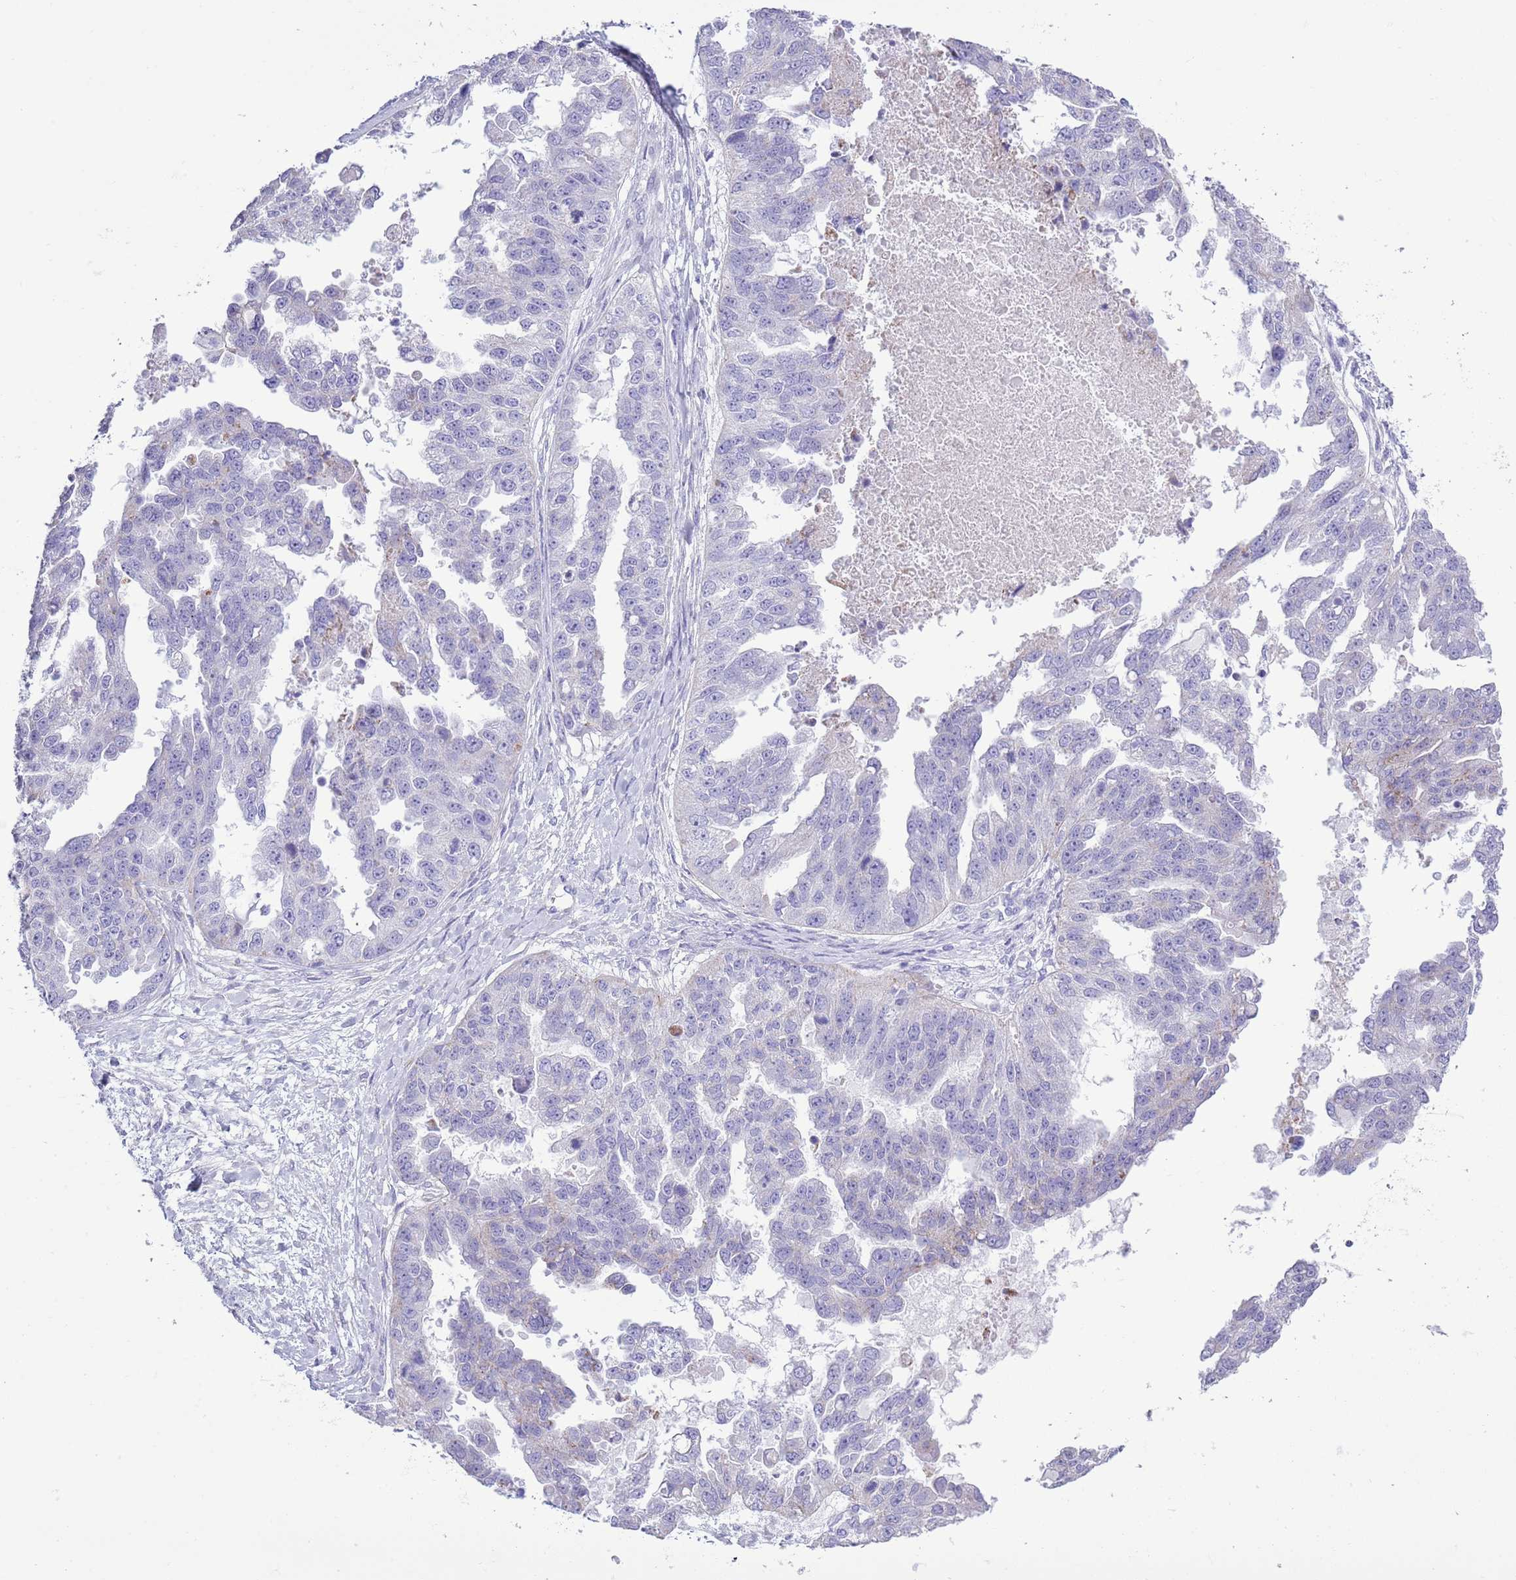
{"staining": {"intensity": "negative", "quantity": "none", "location": "none"}, "tissue": "ovarian cancer", "cell_type": "Tumor cells", "image_type": "cancer", "snomed": [{"axis": "morphology", "description": "Cystadenocarcinoma, serous, NOS"}, {"axis": "topography", "description": "Ovary"}], "caption": "An image of ovarian cancer stained for a protein reveals no brown staining in tumor cells.", "gene": "MOCOS", "patient": {"sex": "female", "age": 58}}